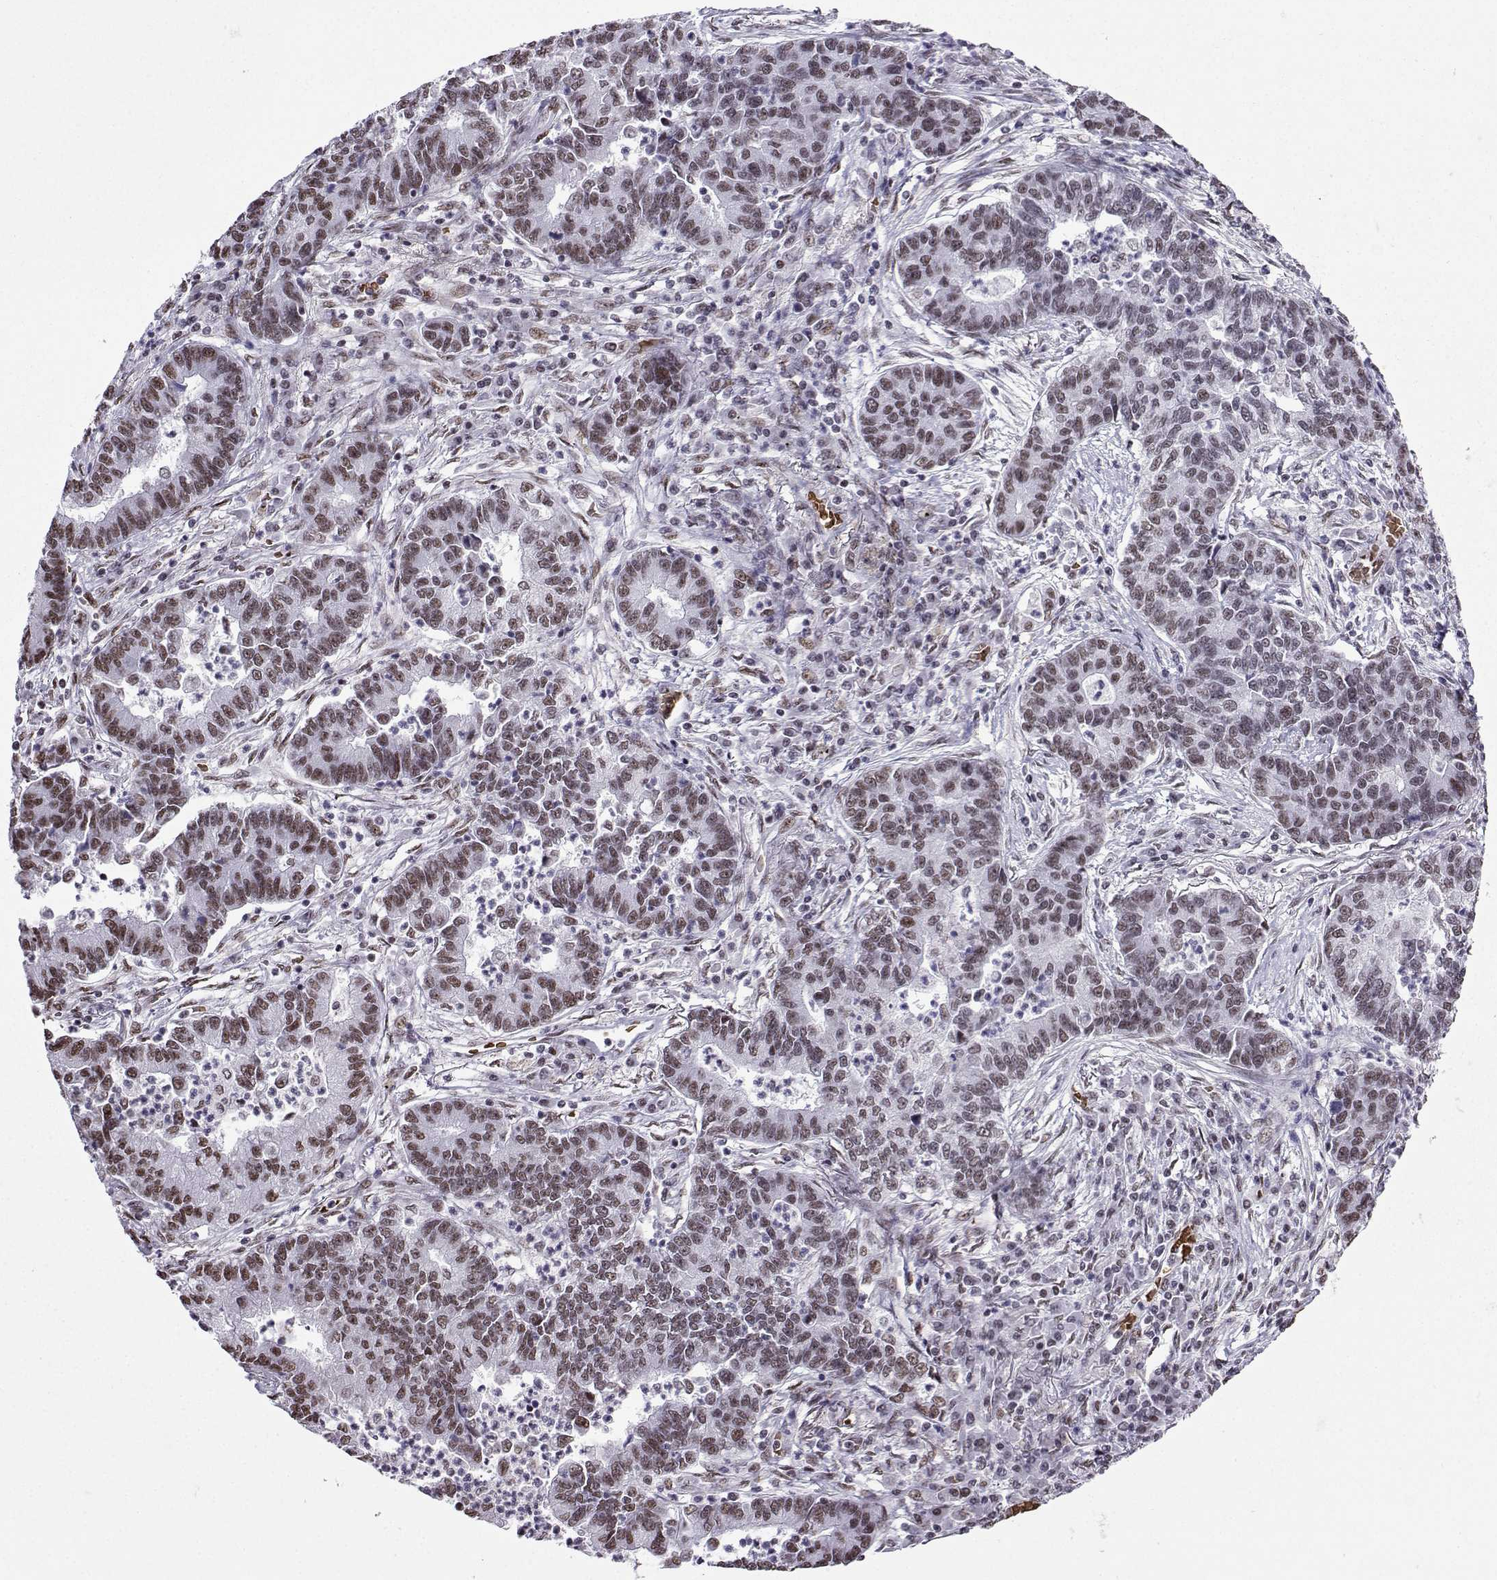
{"staining": {"intensity": "weak", "quantity": ">75%", "location": "nuclear"}, "tissue": "lung cancer", "cell_type": "Tumor cells", "image_type": "cancer", "snomed": [{"axis": "morphology", "description": "Adenocarcinoma, NOS"}, {"axis": "topography", "description": "Lung"}], "caption": "Adenocarcinoma (lung) was stained to show a protein in brown. There is low levels of weak nuclear expression in about >75% of tumor cells. The protein of interest is stained brown, and the nuclei are stained in blue (DAB (3,3'-diaminobenzidine) IHC with brightfield microscopy, high magnification).", "gene": "CCNK", "patient": {"sex": "female", "age": 57}}